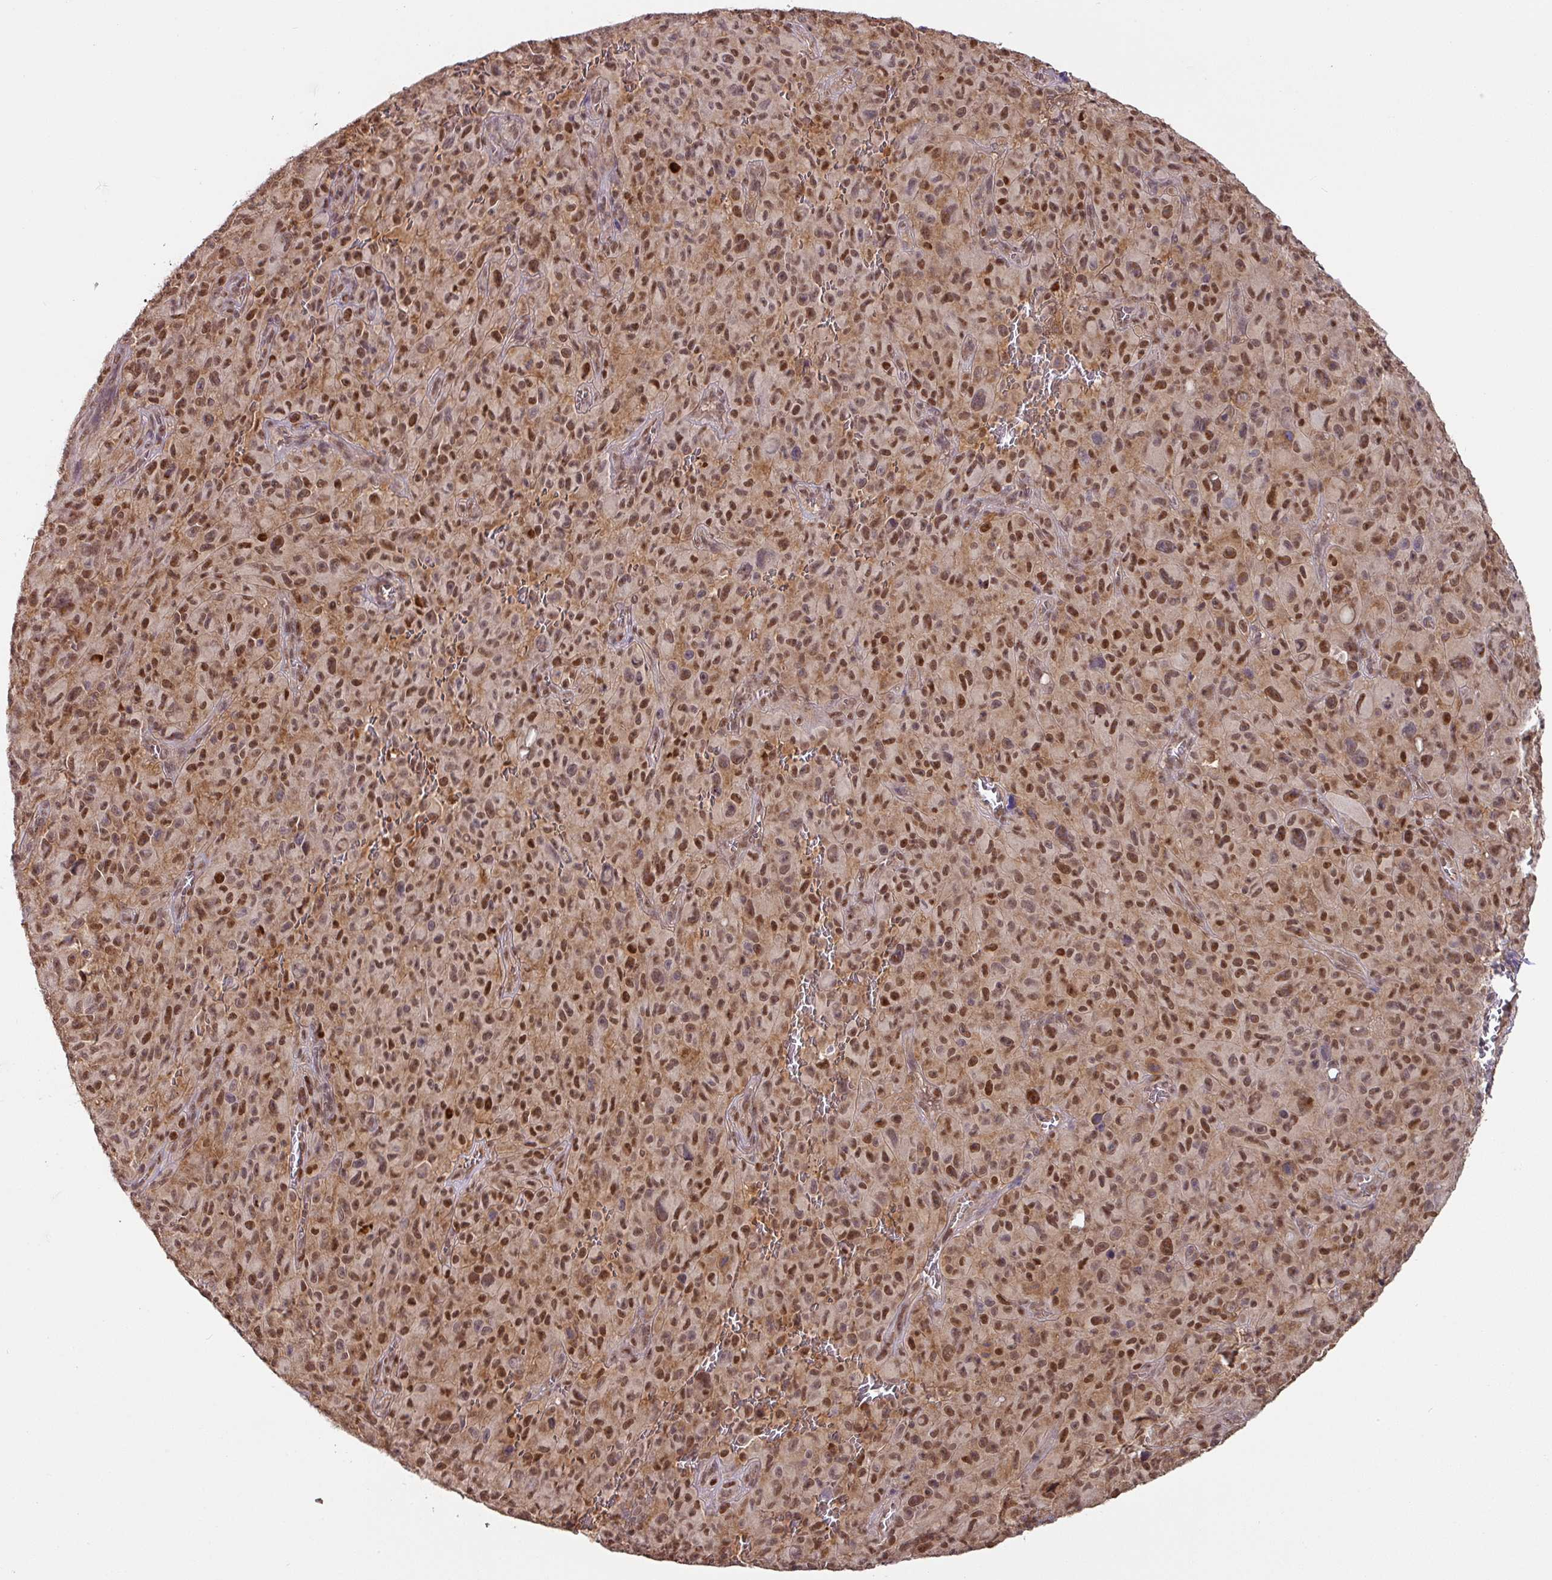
{"staining": {"intensity": "moderate", "quantity": ">75%", "location": "cytoplasmic/membranous,nuclear"}, "tissue": "melanoma", "cell_type": "Tumor cells", "image_type": "cancer", "snomed": [{"axis": "morphology", "description": "Malignant melanoma, NOS"}, {"axis": "topography", "description": "Skin"}], "caption": "Brown immunohistochemical staining in human melanoma demonstrates moderate cytoplasmic/membranous and nuclear expression in about >75% of tumor cells.", "gene": "RANBP9", "patient": {"sex": "female", "age": 82}}